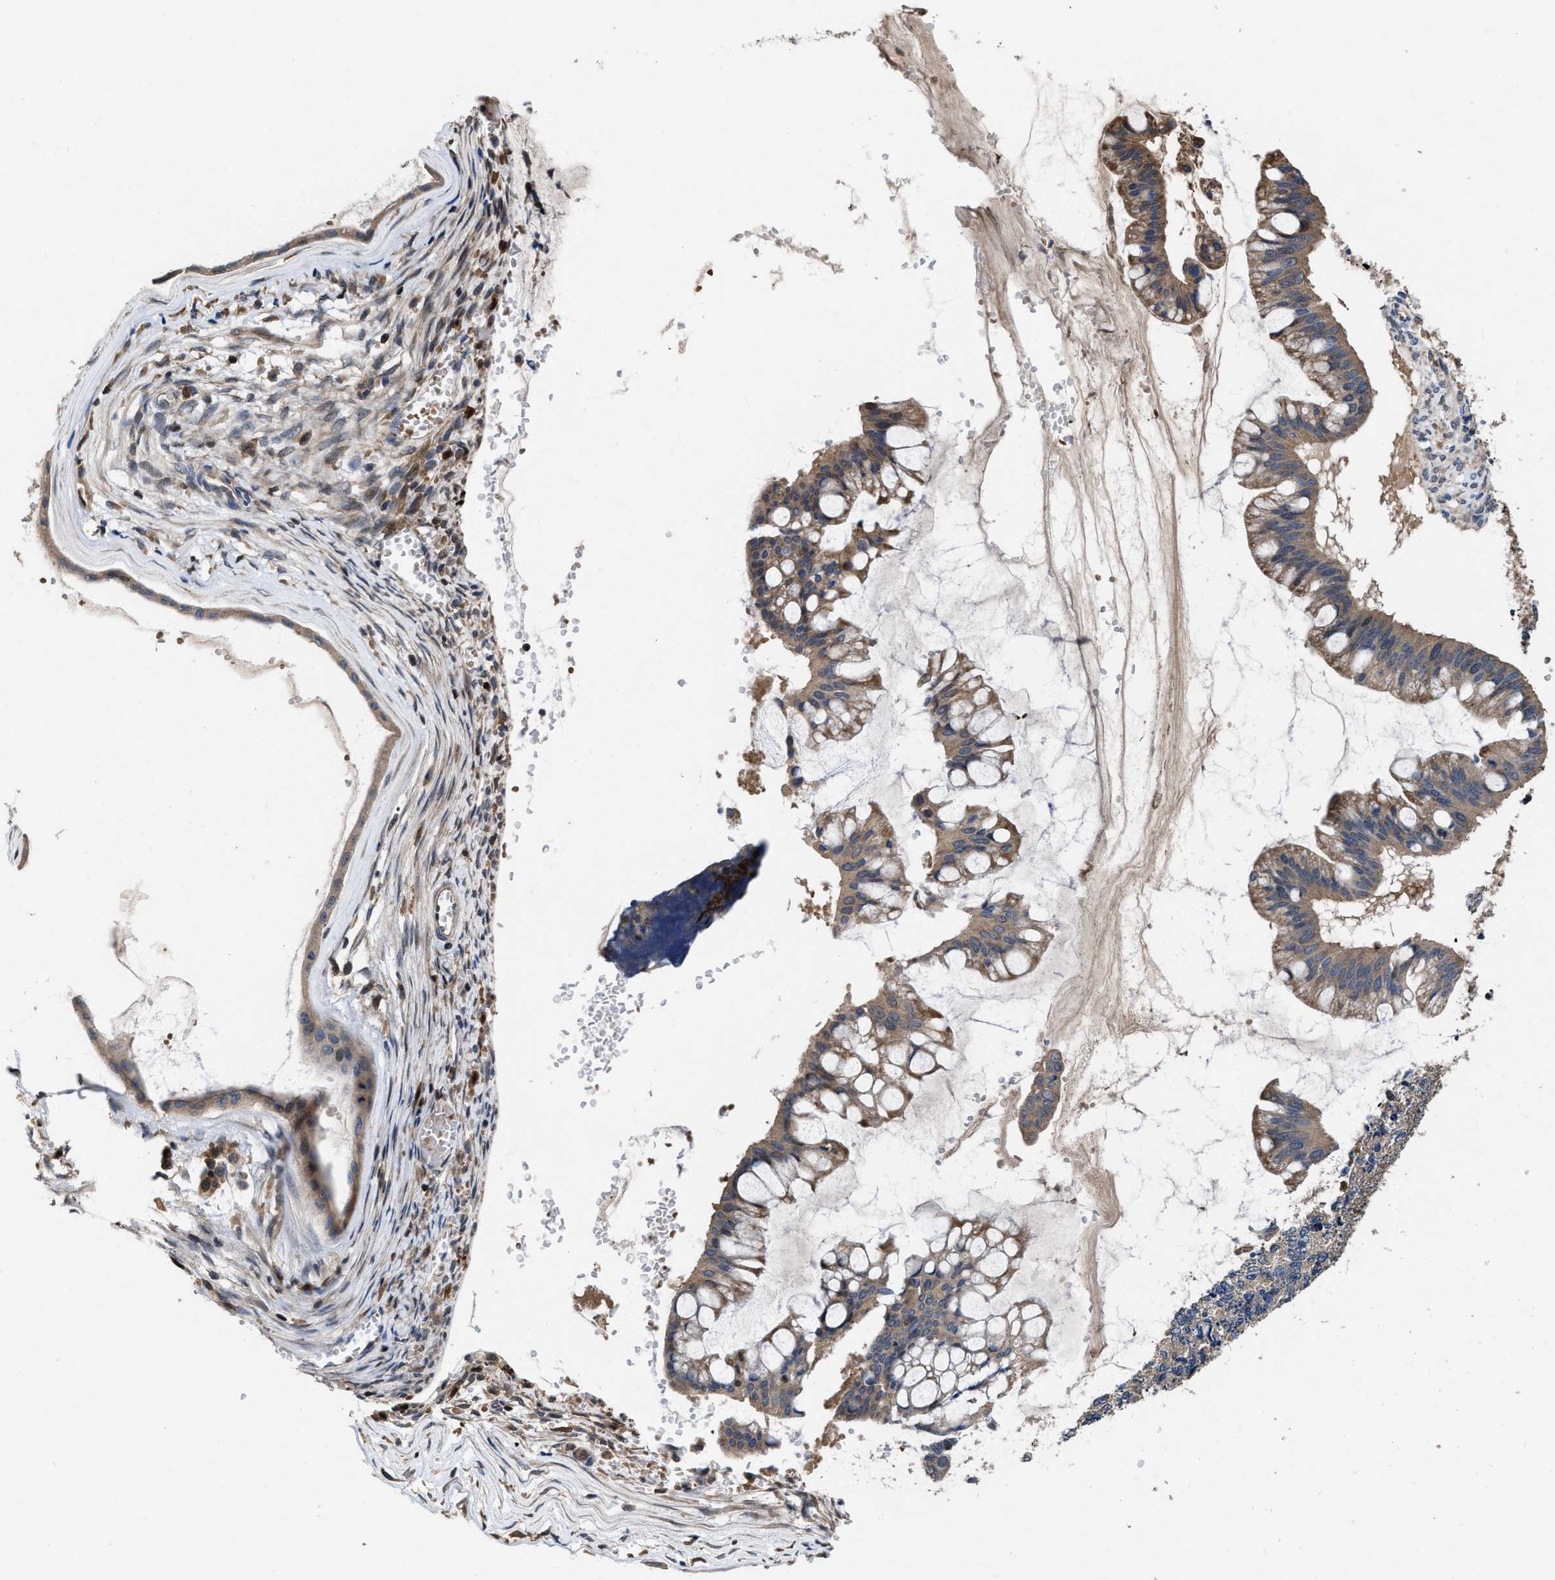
{"staining": {"intensity": "moderate", "quantity": ">75%", "location": "cytoplasmic/membranous"}, "tissue": "ovarian cancer", "cell_type": "Tumor cells", "image_type": "cancer", "snomed": [{"axis": "morphology", "description": "Cystadenocarcinoma, mucinous, NOS"}, {"axis": "topography", "description": "Ovary"}], "caption": "Ovarian mucinous cystadenocarcinoma was stained to show a protein in brown. There is medium levels of moderate cytoplasmic/membranous expression in about >75% of tumor cells. (DAB = brown stain, brightfield microscopy at high magnification).", "gene": "RGS10", "patient": {"sex": "female", "age": 73}}